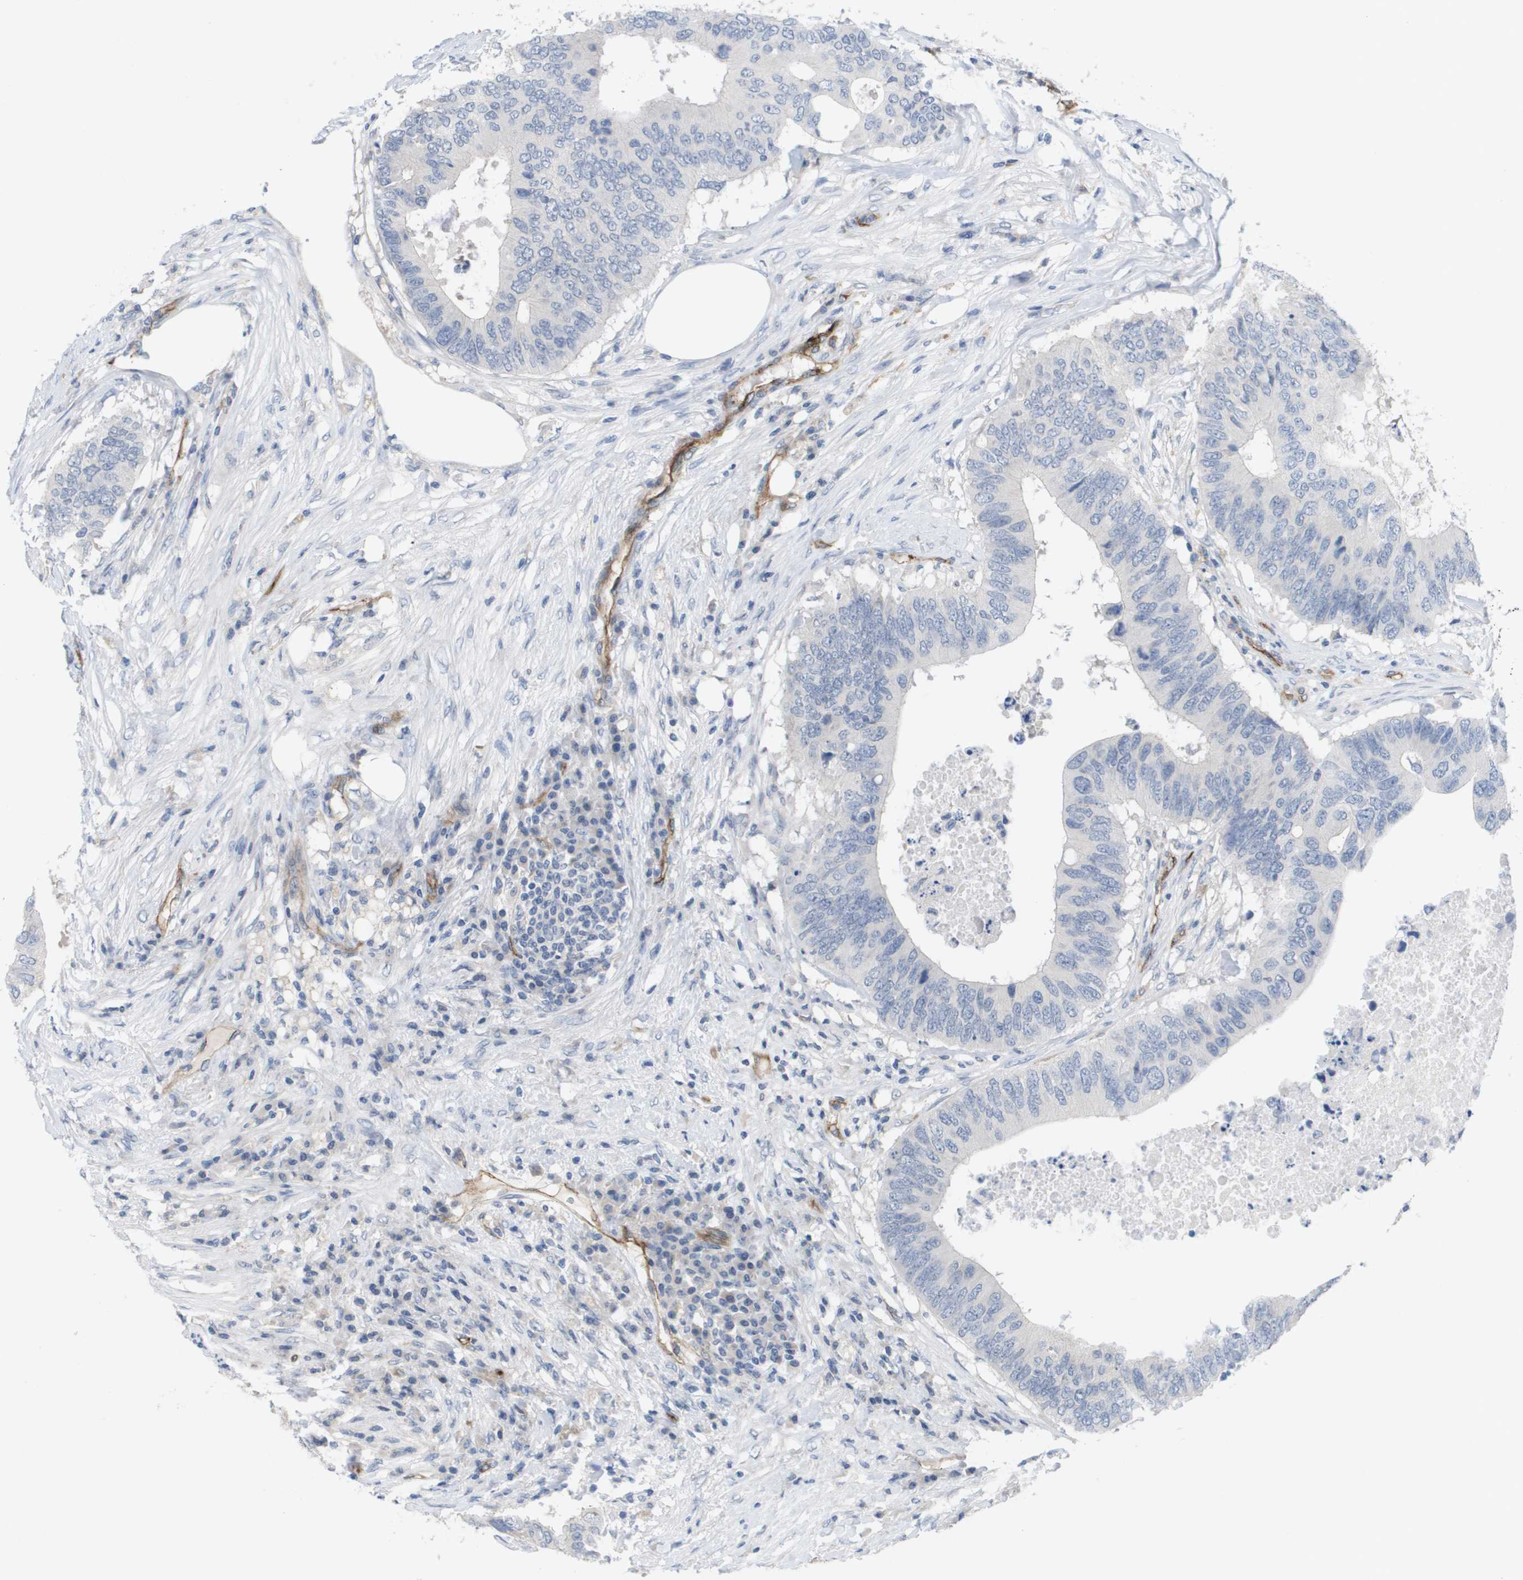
{"staining": {"intensity": "negative", "quantity": "none", "location": "none"}, "tissue": "colorectal cancer", "cell_type": "Tumor cells", "image_type": "cancer", "snomed": [{"axis": "morphology", "description": "Adenocarcinoma, NOS"}, {"axis": "topography", "description": "Colon"}], "caption": "DAB (3,3'-diaminobenzidine) immunohistochemical staining of human colorectal cancer (adenocarcinoma) exhibits no significant positivity in tumor cells.", "gene": "ANGPT2", "patient": {"sex": "male", "age": 71}}